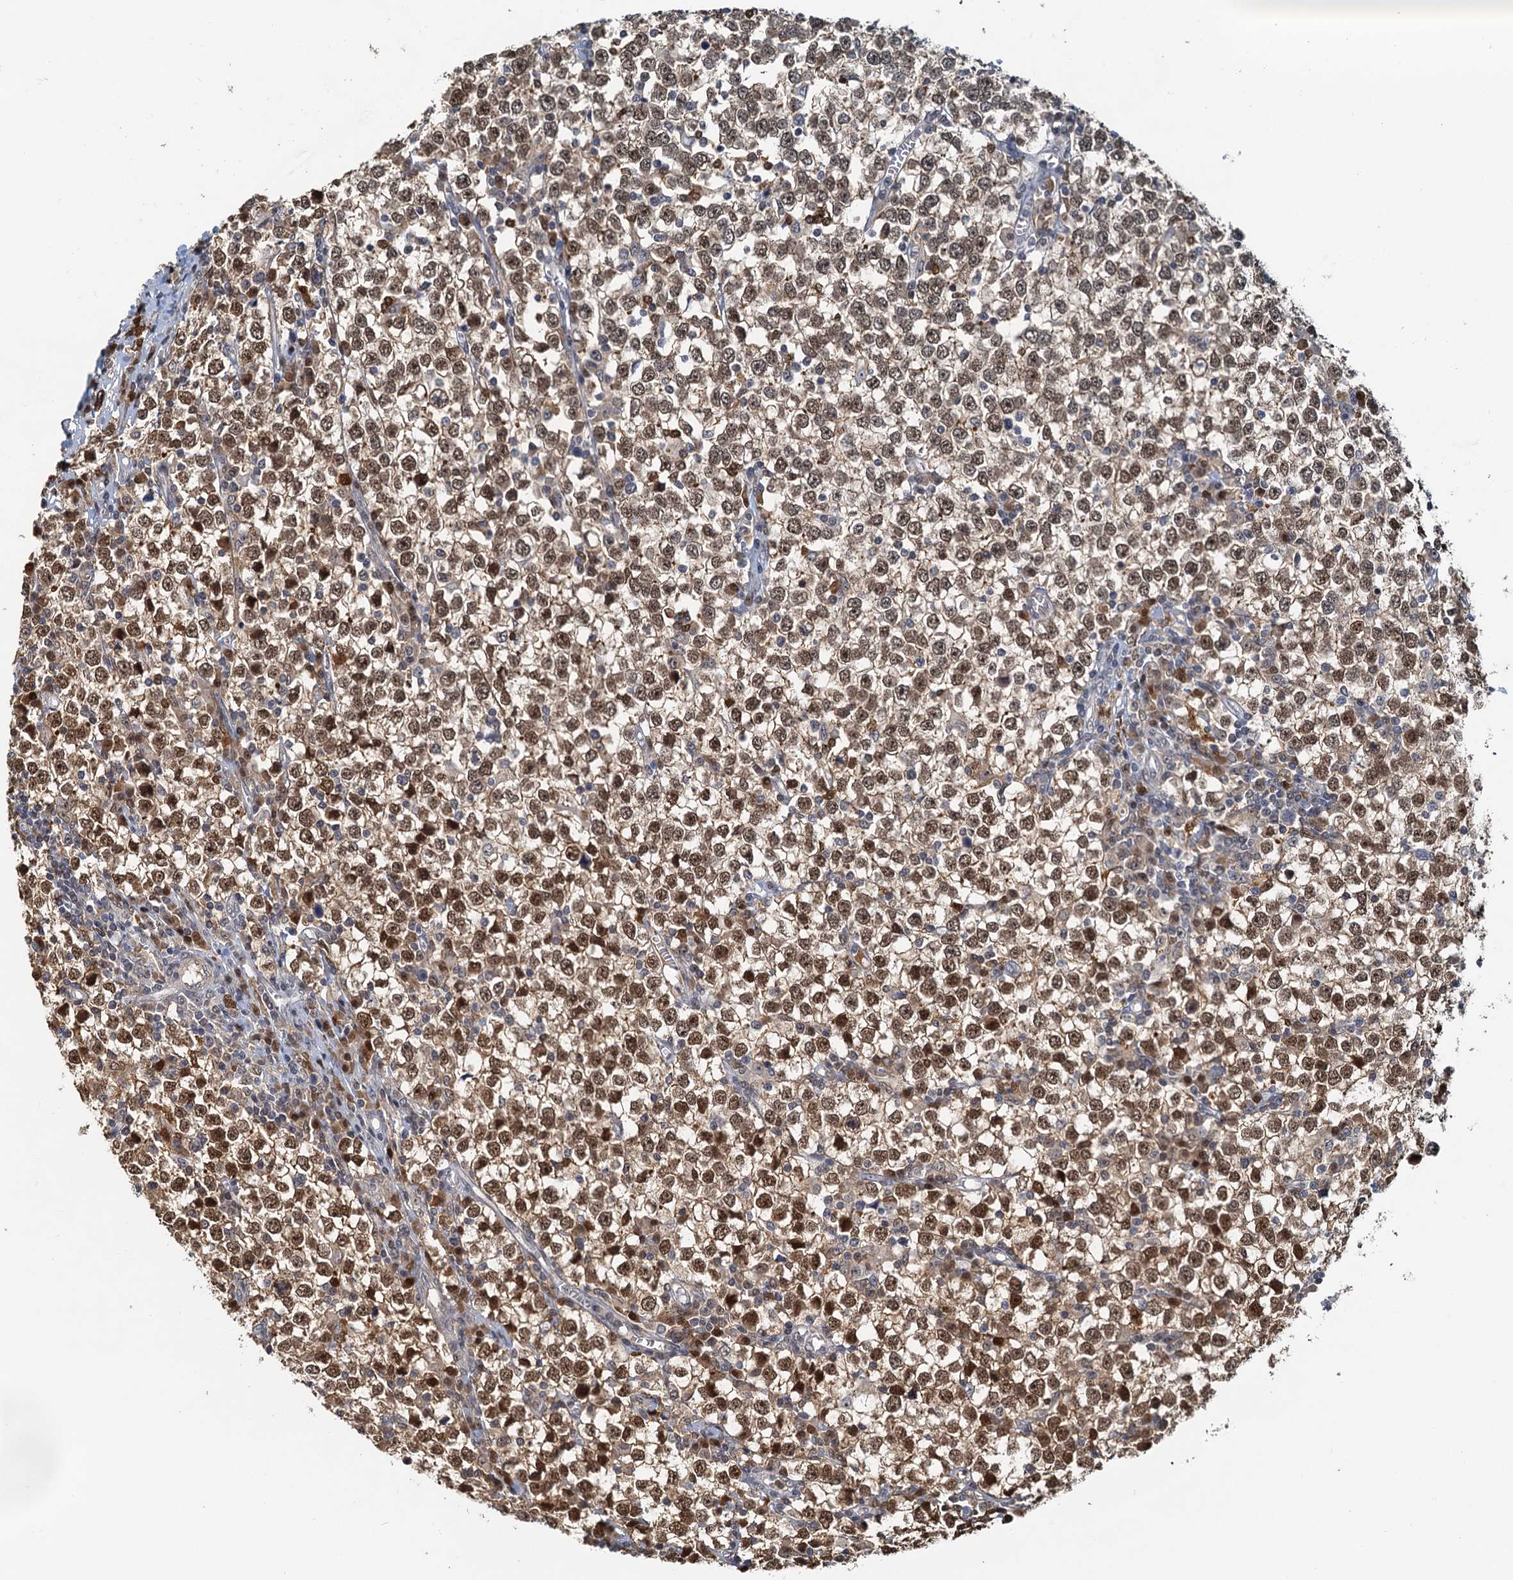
{"staining": {"intensity": "moderate", "quantity": ">75%", "location": "nuclear"}, "tissue": "testis cancer", "cell_type": "Tumor cells", "image_type": "cancer", "snomed": [{"axis": "morphology", "description": "Seminoma, NOS"}, {"axis": "topography", "description": "Testis"}], "caption": "Testis cancer stained with DAB (3,3'-diaminobenzidine) immunohistochemistry (IHC) exhibits medium levels of moderate nuclear expression in about >75% of tumor cells.", "gene": "SPINDOC", "patient": {"sex": "male", "age": 65}}